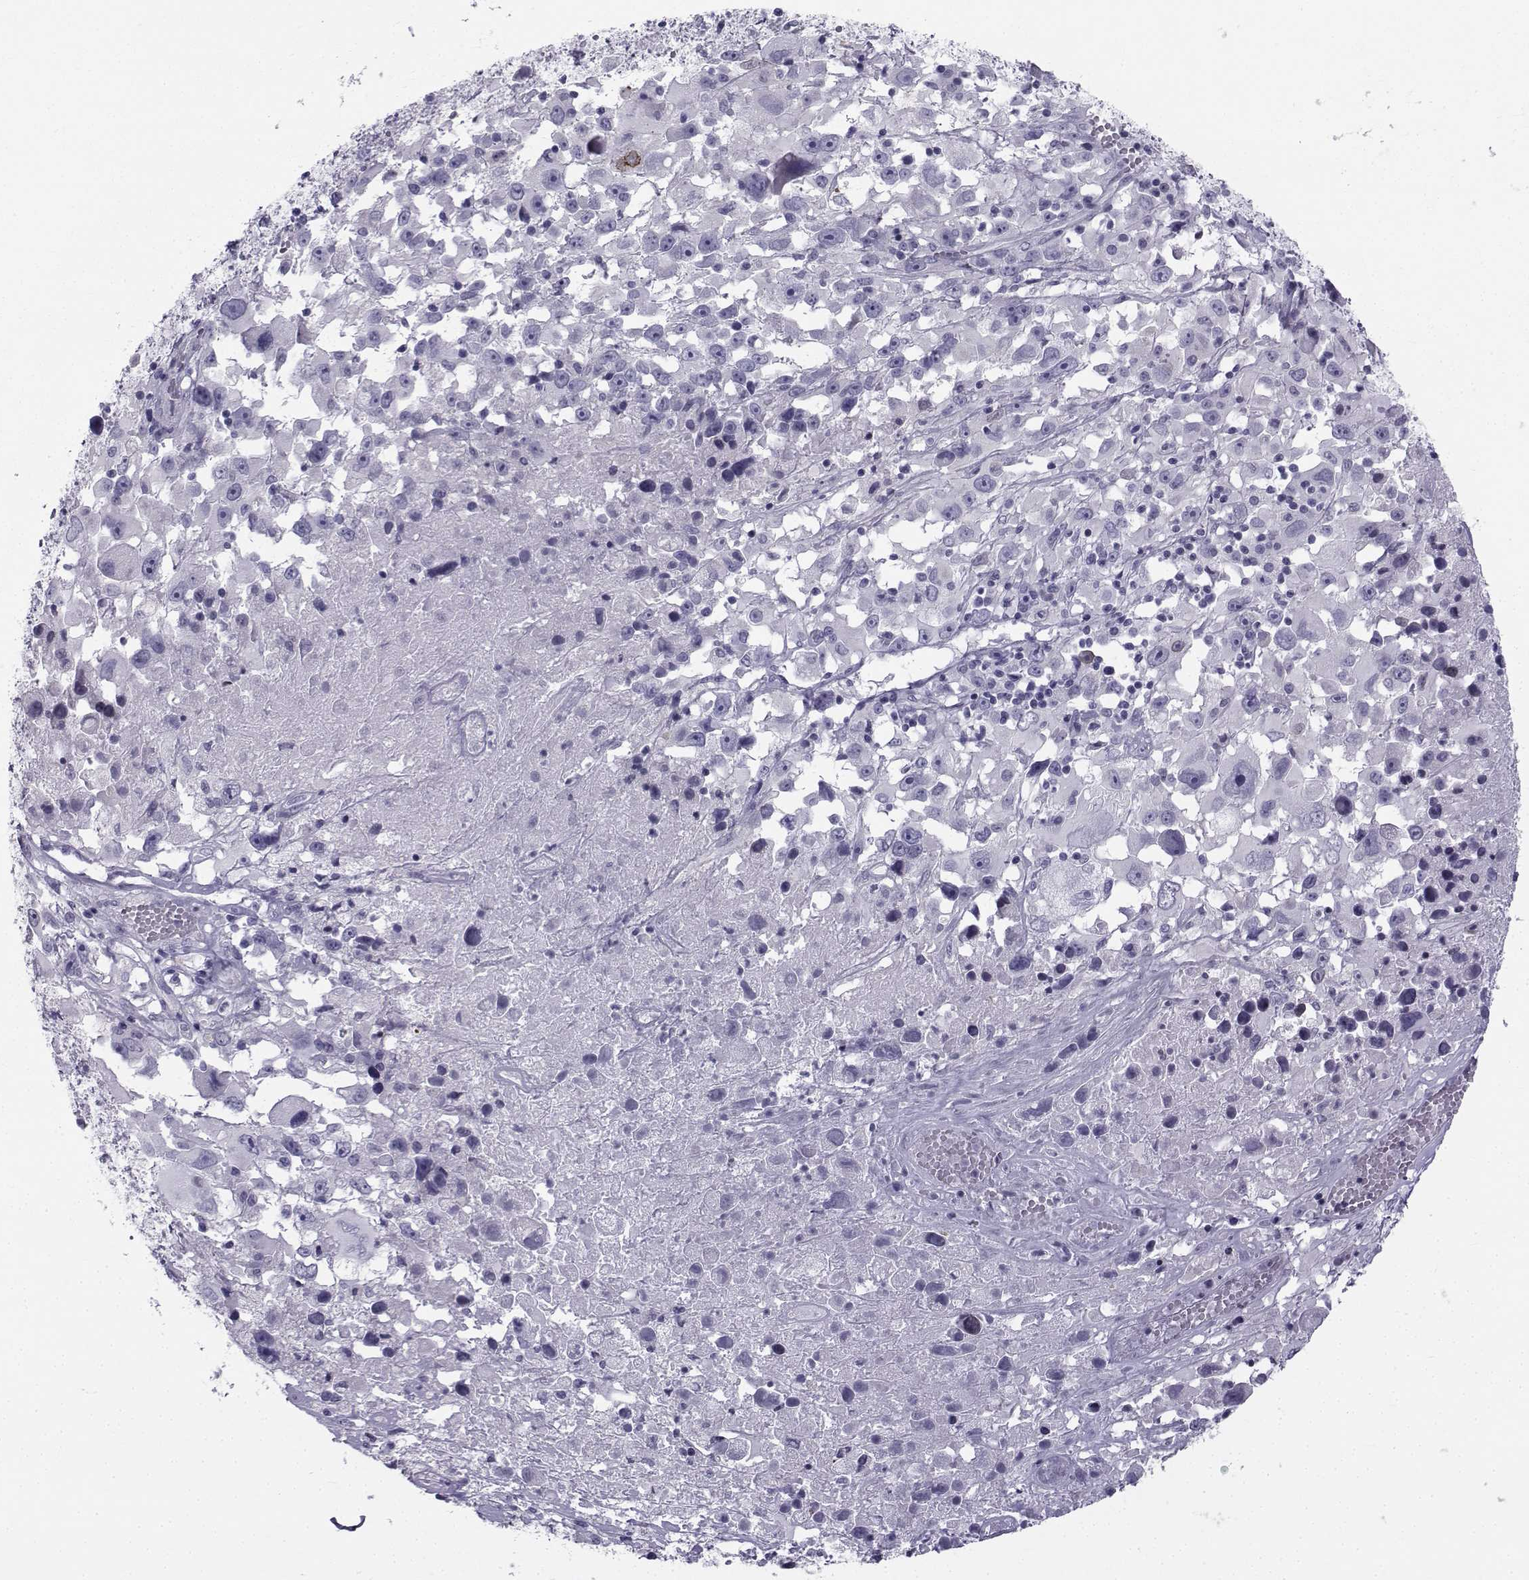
{"staining": {"intensity": "negative", "quantity": "none", "location": "none"}, "tissue": "melanoma", "cell_type": "Tumor cells", "image_type": "cancer", "snomed": [{"axis": "morphology", "description": "Malignant melanoma, Metastatic site"}, {"axis": "topography", "description": "Soft tissue"}], "caption": "This is an immunohistochemistry (IHC) photomicrograph of malignant melanoma (metastatic site). There is no expression in tumor cells.", "gene": "SPANXD", "patient": {"sex": "male", "age": 50}}